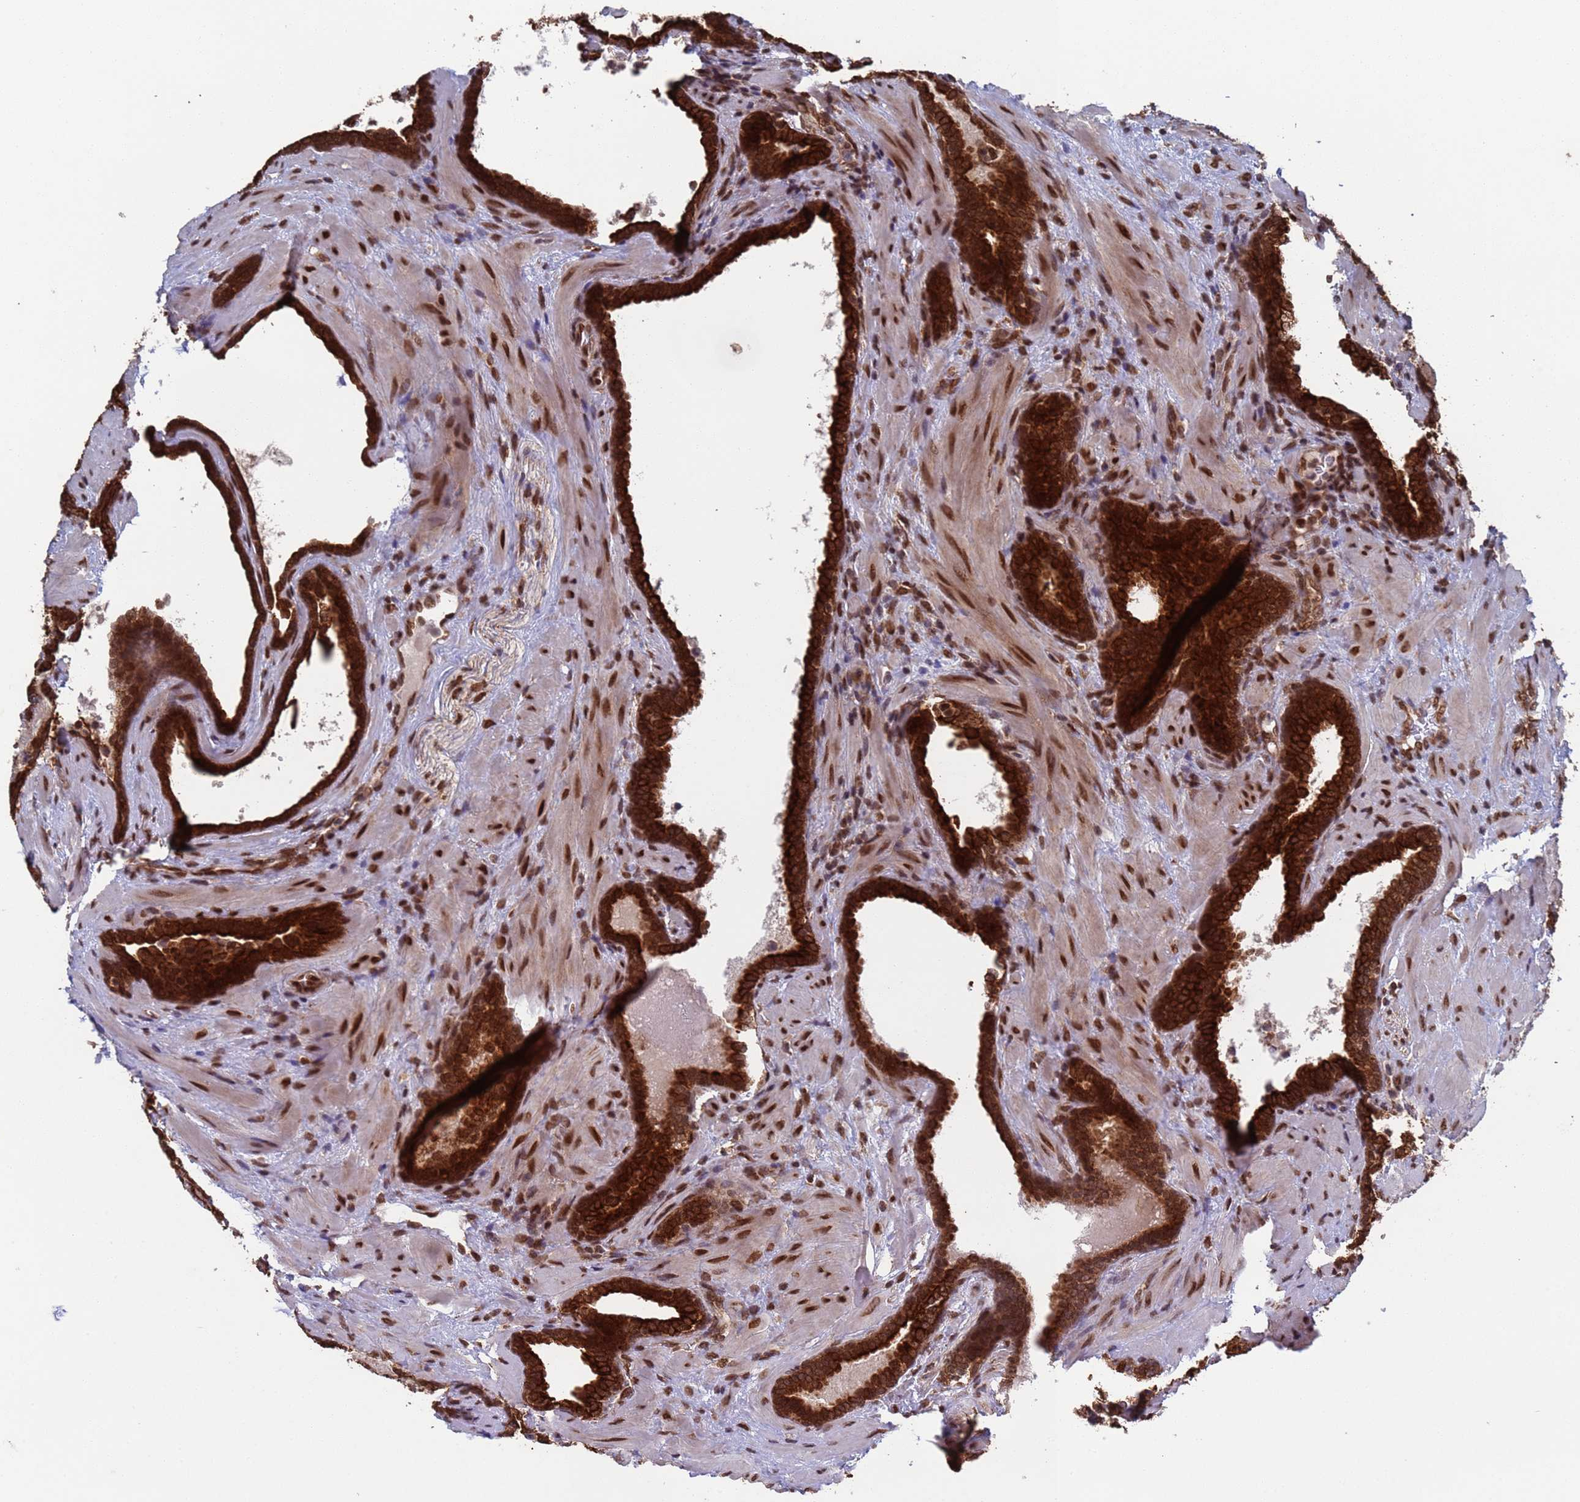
{"staining": {"intensity": "strong", "quantity": ">75%", "location": "cytoplasmic/membranous,nuclear"}, "tissue": "prostate cancer", "cell_type": "Tumor cells", "image_type": "cancer", "snomed": [{"axis": "morphology", "description": "Adenocarcinoma, Low grade"}, {"axis": "topography", "description": "Prostate"}], "caption": "DAB (3,3'-diaminobenzidine) immunohistochemical staining of prostate cancer (low-grade adenocarcinoma) exhibits strong cytoplasmic/membranous and nuclear protein expression in about >75% of tumor cells.", "gene": "FUBP3", "patient": {"sex": "male", "age": 60}}